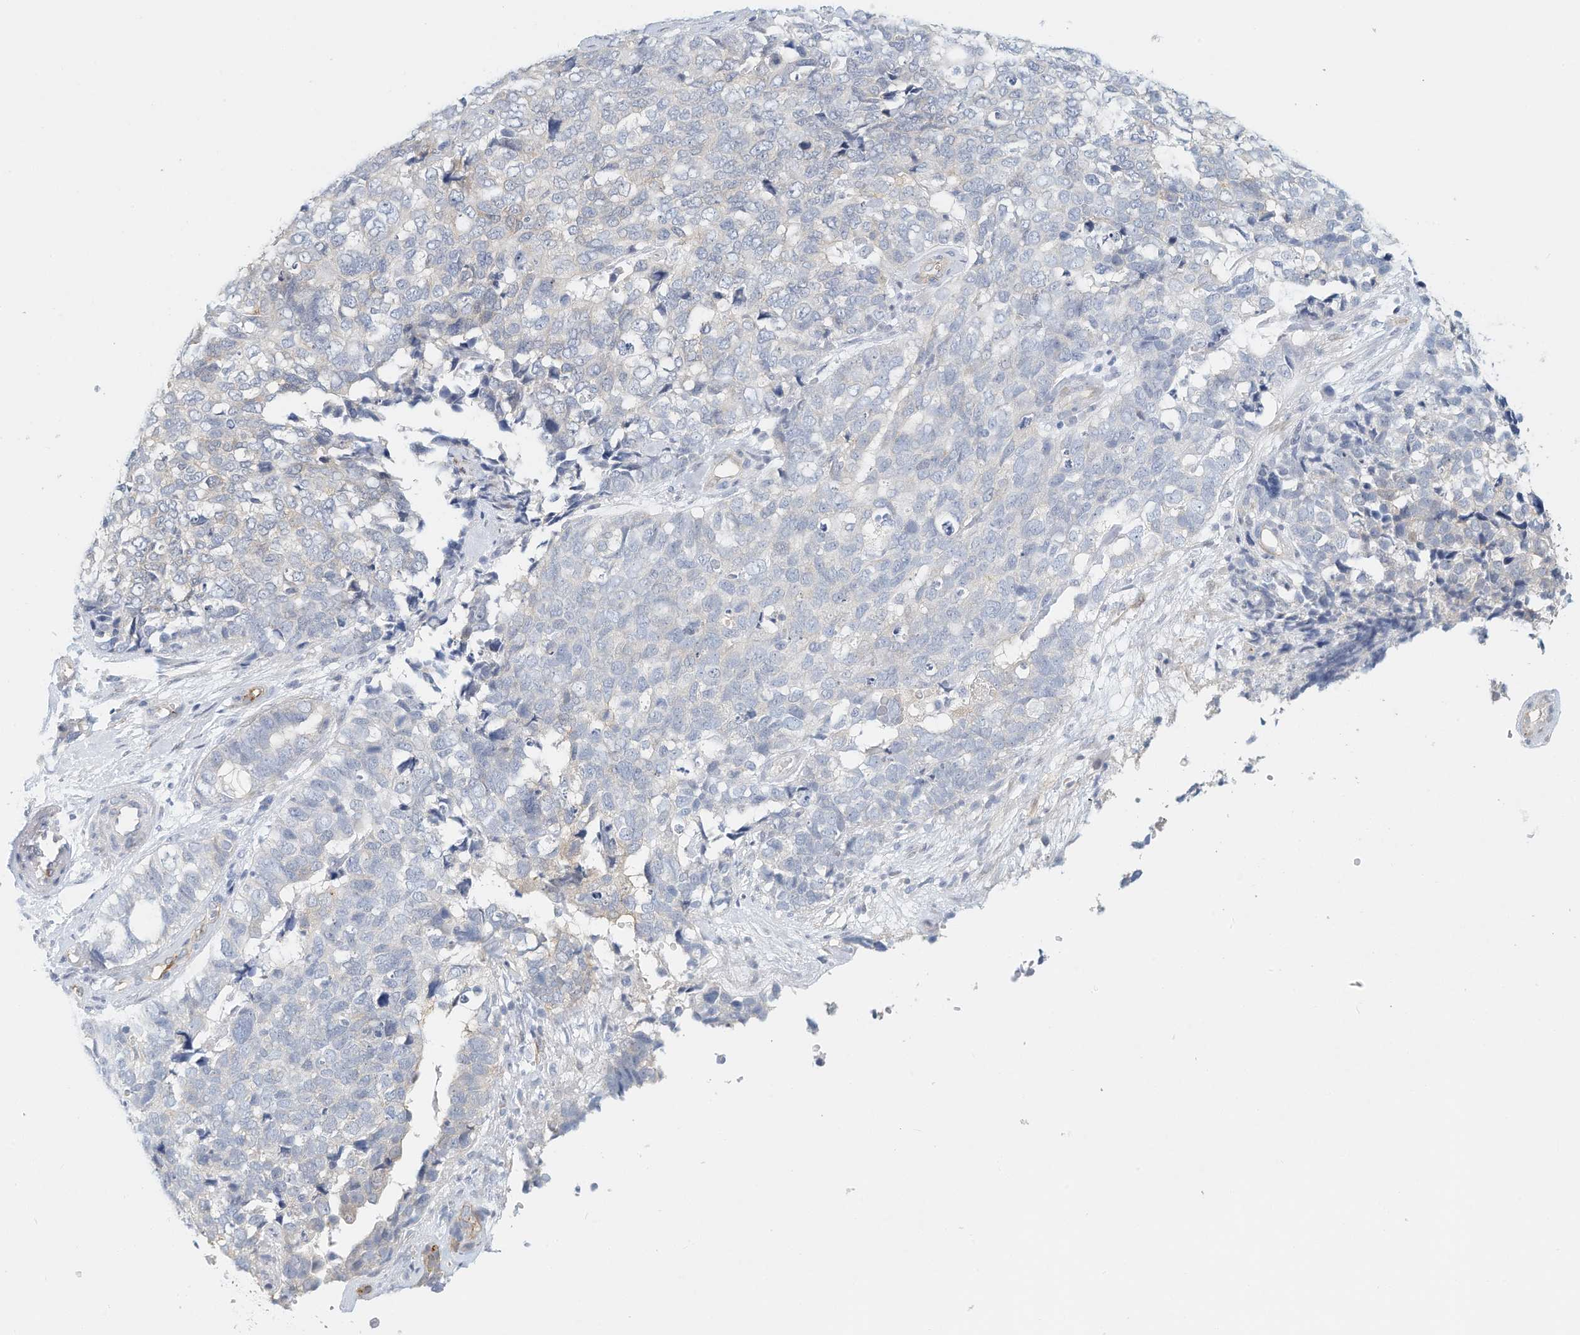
{"staining": {"intensity": "negative", "quantity": "none", "location": "none"}, "tissue": "cervical cancer", "cell_type": "Tumor cells", "image_type": "cancer", "snomed": [{"axis": "morphology", "description": "Squamous cell carcinoma, NOS"}, {"axis": "topography", "description": "Cervix"}], "caption": "Tumor cells show no significant protein staining in cervical cancer.", "gene": "ARHGAP28", "patient": {"sex": "female", "age": 63}}